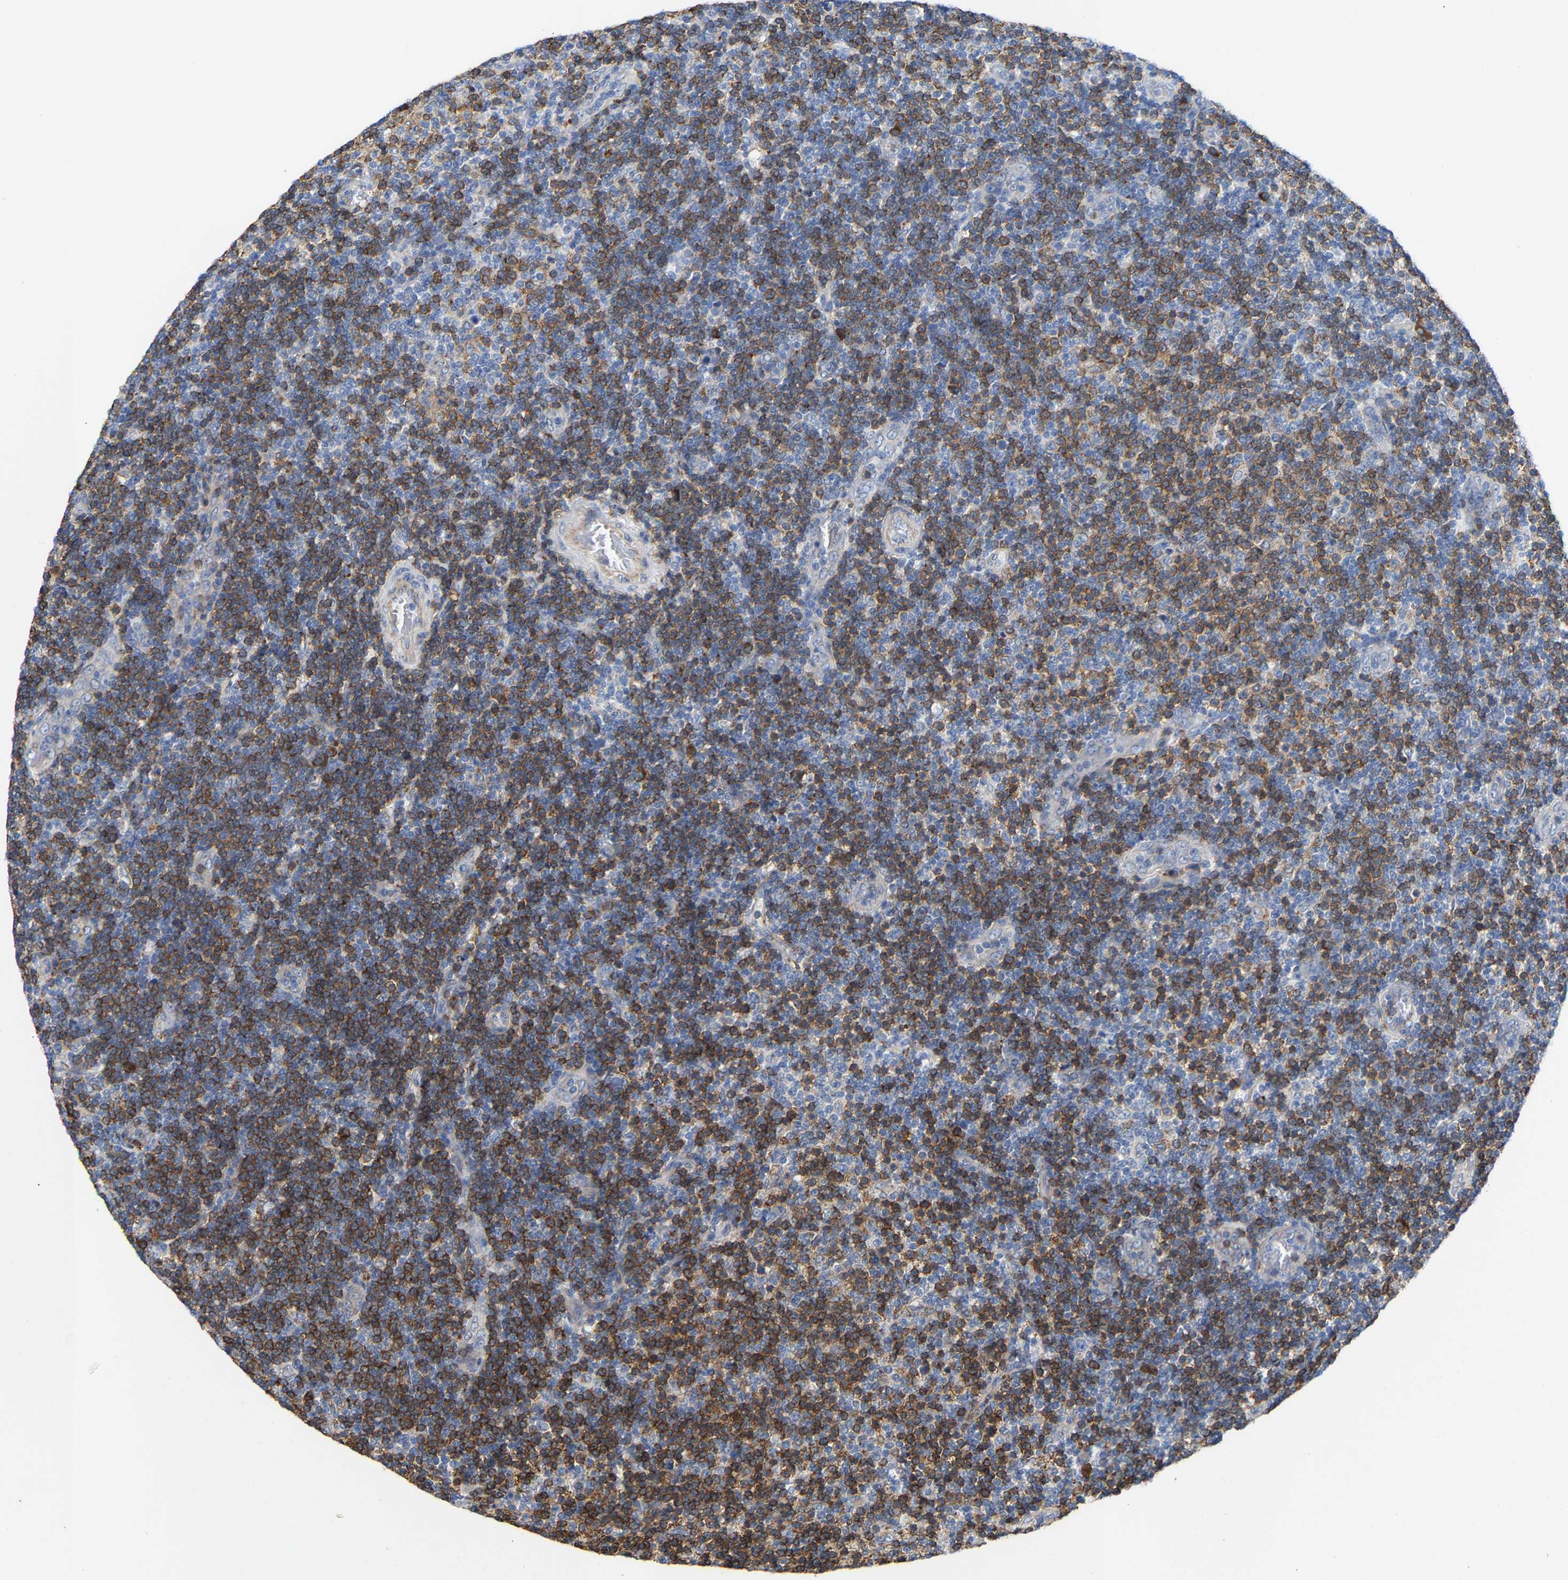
{"staining": {"intensity": "moderate", "quantity": ">75%", "location": "cytoplasmic/membranous"}, "tissue": "lymphoma", "cell_type": "Tumor cells", "image_type": "cancer", "snomed": [{"axis": "morphology", "description": "Malignant lymphoma, non-Hodgkin's type, Low grade"}, {"axis": "topography", "description": "Lymph node"}], "caption": "Immunohistochemical staining of human lymphoma demonstrates medium levels of moderate cytoplasmic/membranous protein positivity in about >75% of tumor cells. (Brightfield microscopy of DAB IHC at high magnification).", "gene": "PPP1R15A", "patient": {"sex": "male", "age": 83}}